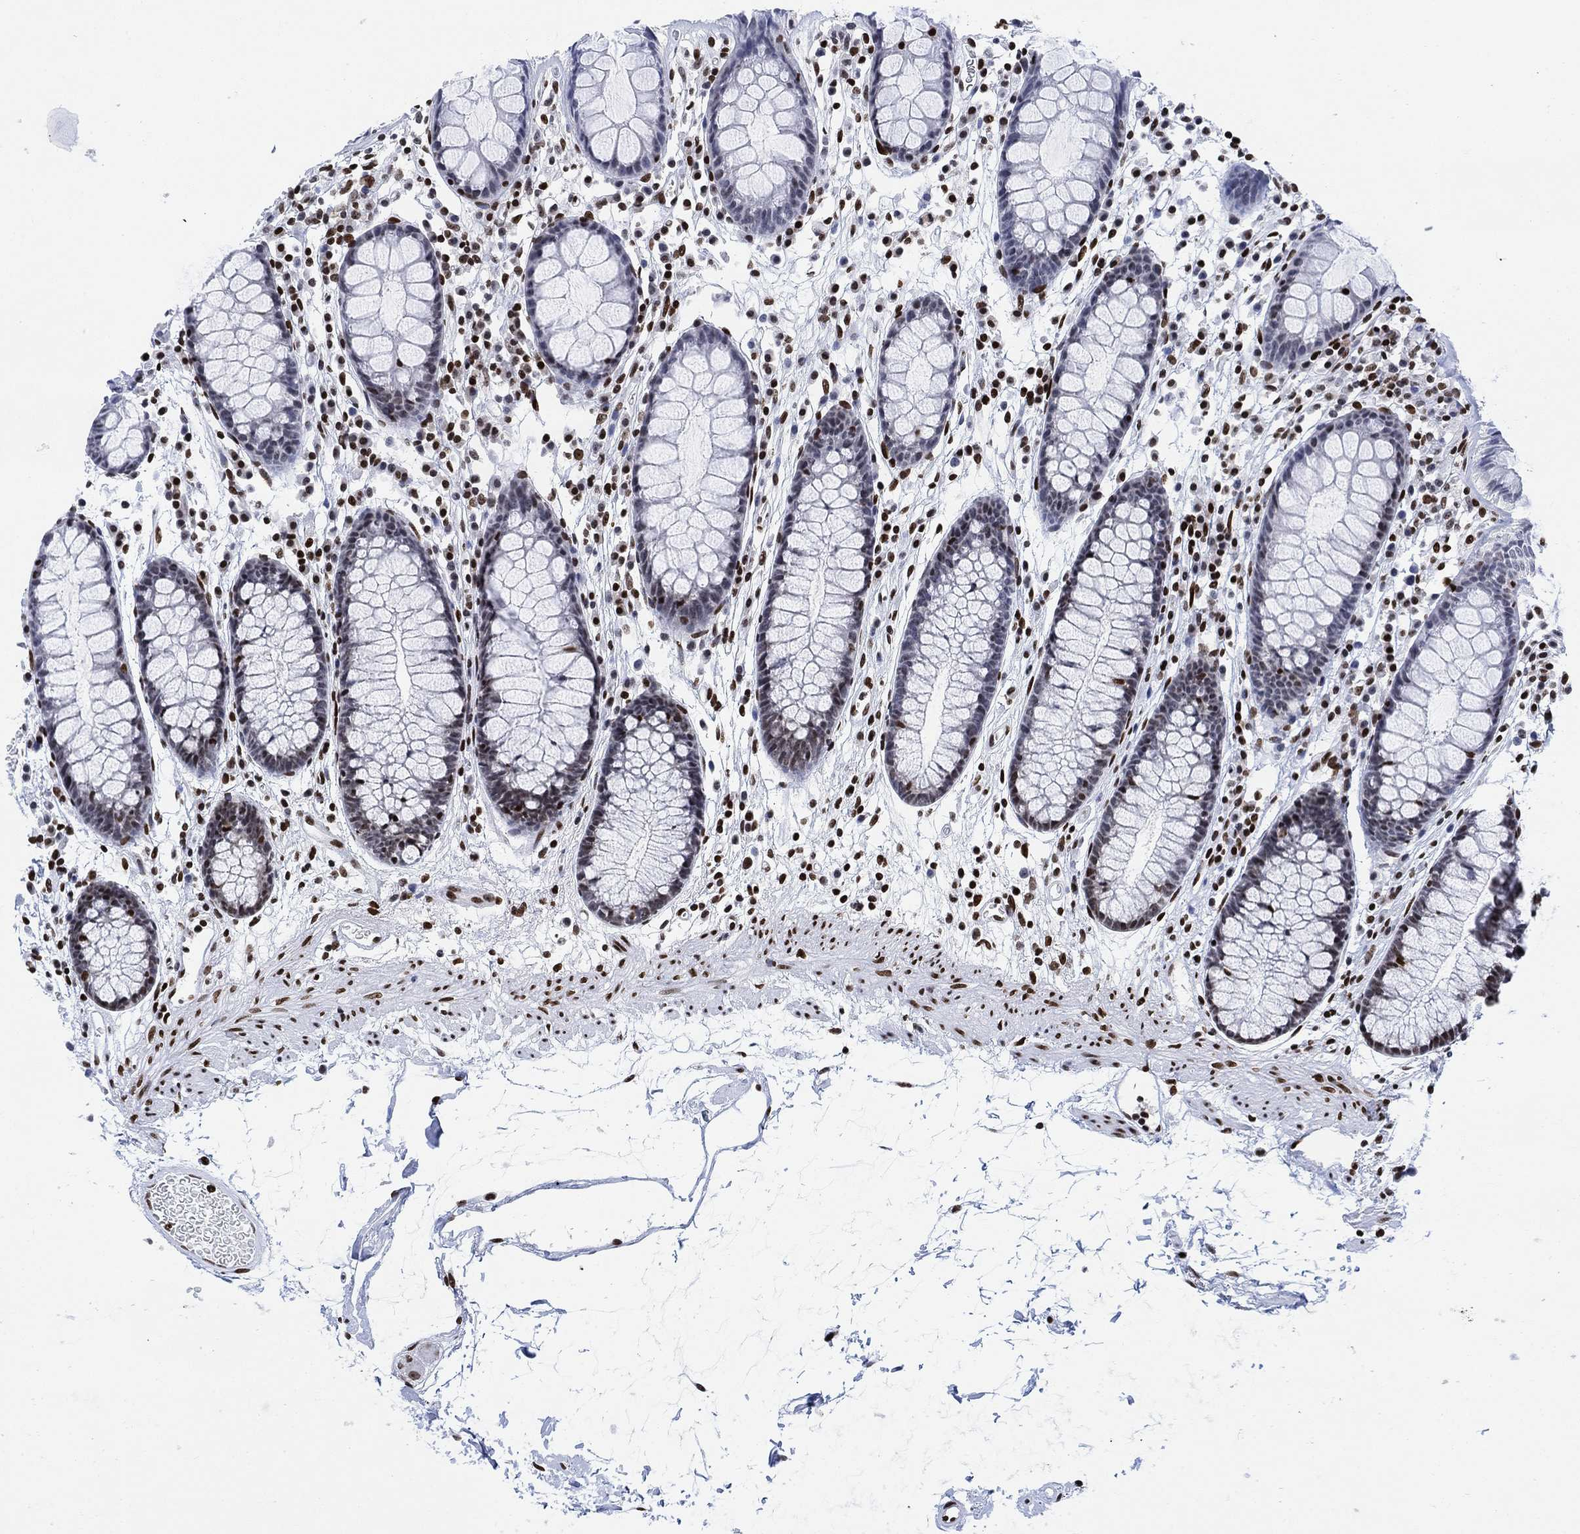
{"staining": {"intensity": "negative", "quantity": "none", "location": "none"}, "tissue": "colon", "cell_type": "Endothelial cells", "image_type": "normal", "snomed": [{"axis": "morphology", "description": "Normal tissue, NOS"}, {"axis": "topography", "description": "Colon"}], "caption": "Colon was stained to show a protein in brown. There is no significant positivity in endothelial cells. (DAB immunohistochemistry, high magnification).", "gene": "H1", "patient": {"sex": "male", "age": 76}}